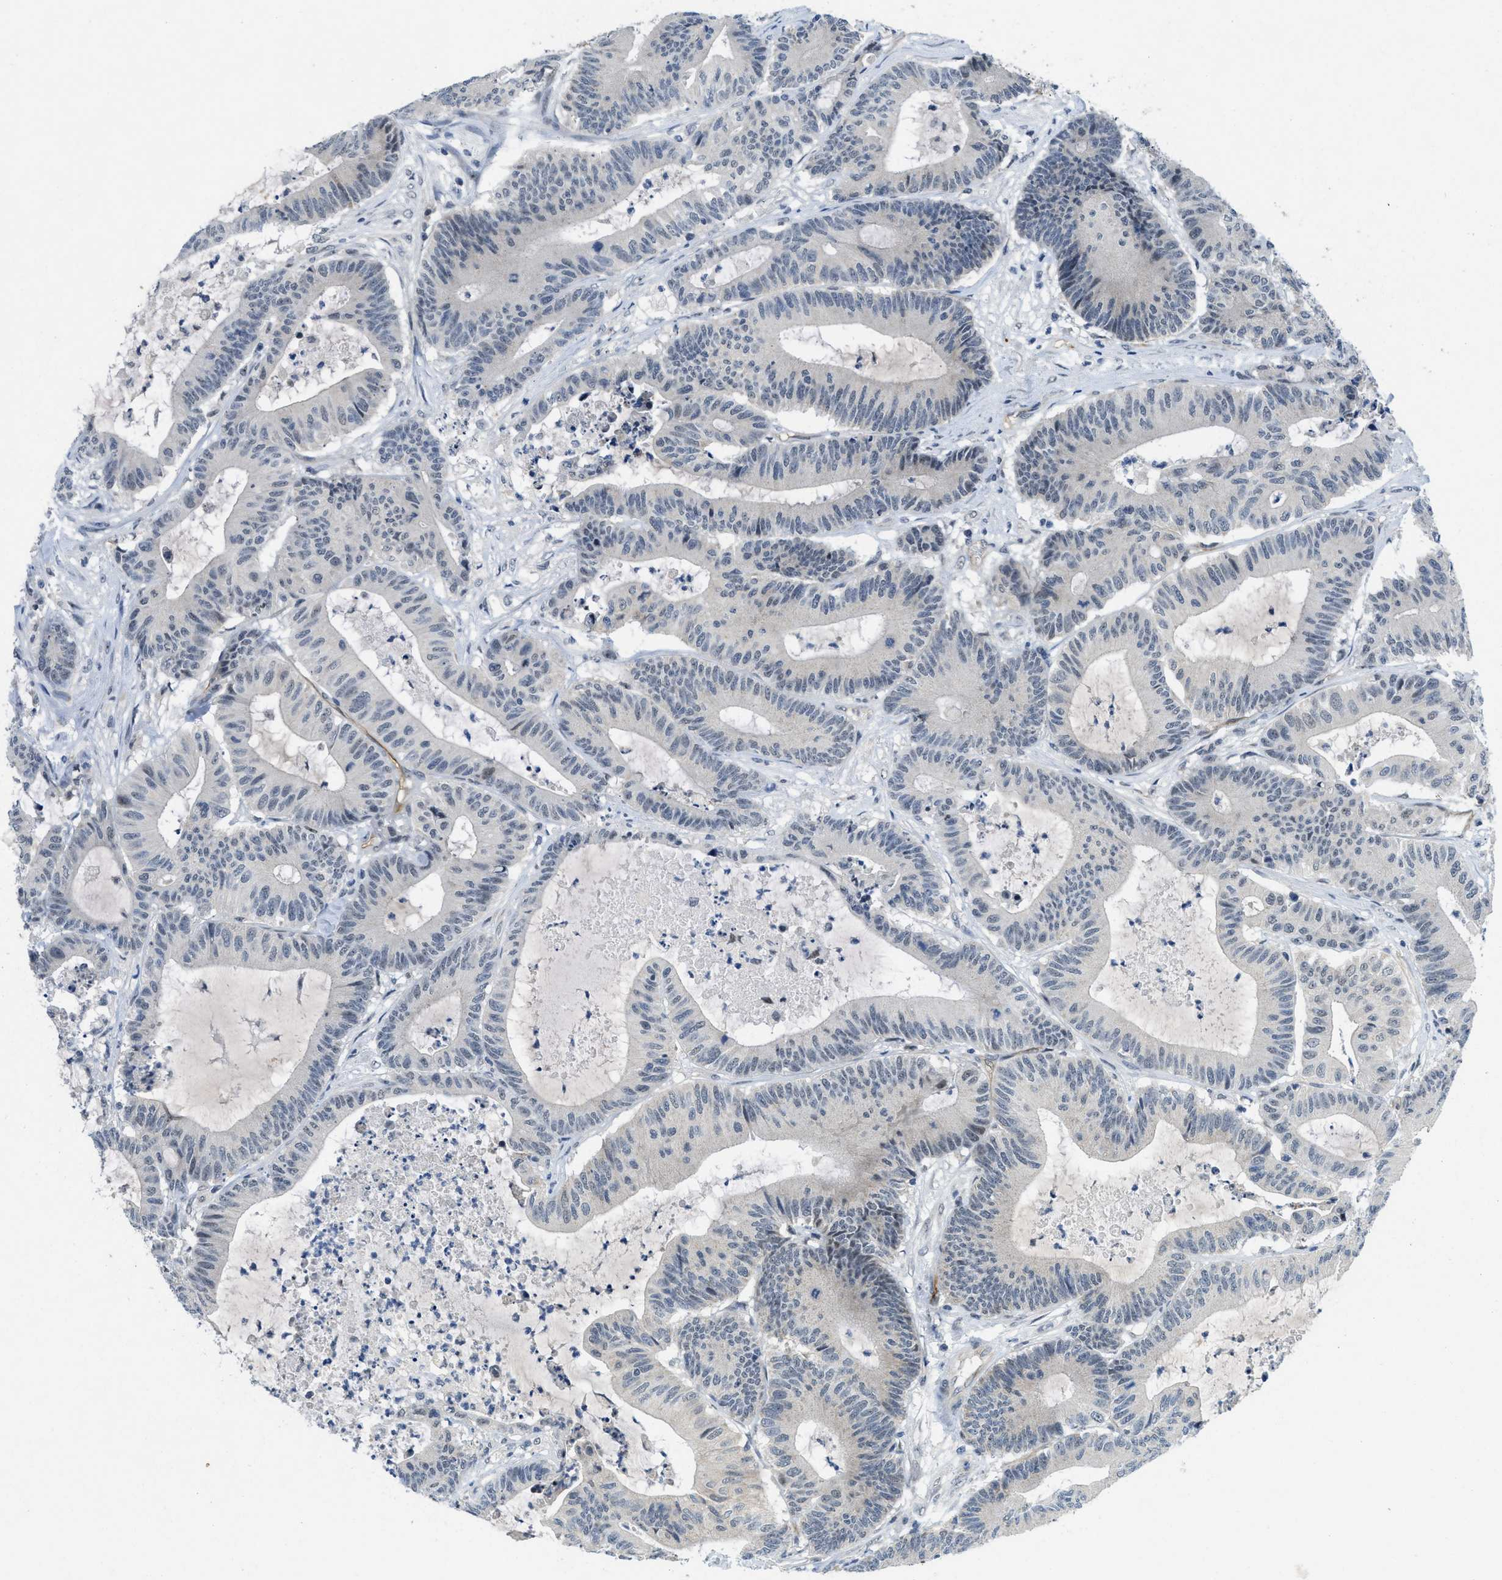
{"staining": {"intensity": "negative", "quantity": "none", "location": "none"}, "tissue": "colorectal cancer", "cell_type": "Tumor cells", "image_type": "cancer", "snomed": [{"axis": "morphology", "description": "Adenocarcinoma, NOS"}, {"axis": "topography", "description": "Colon"}], "caption": "Colorectal adenocarcinoma was stained to show a protein in brown. There is no significant positivity in tumor cells.", "gene": "SLCO2A1", "patient": {"sex": "female", "age": 84}}